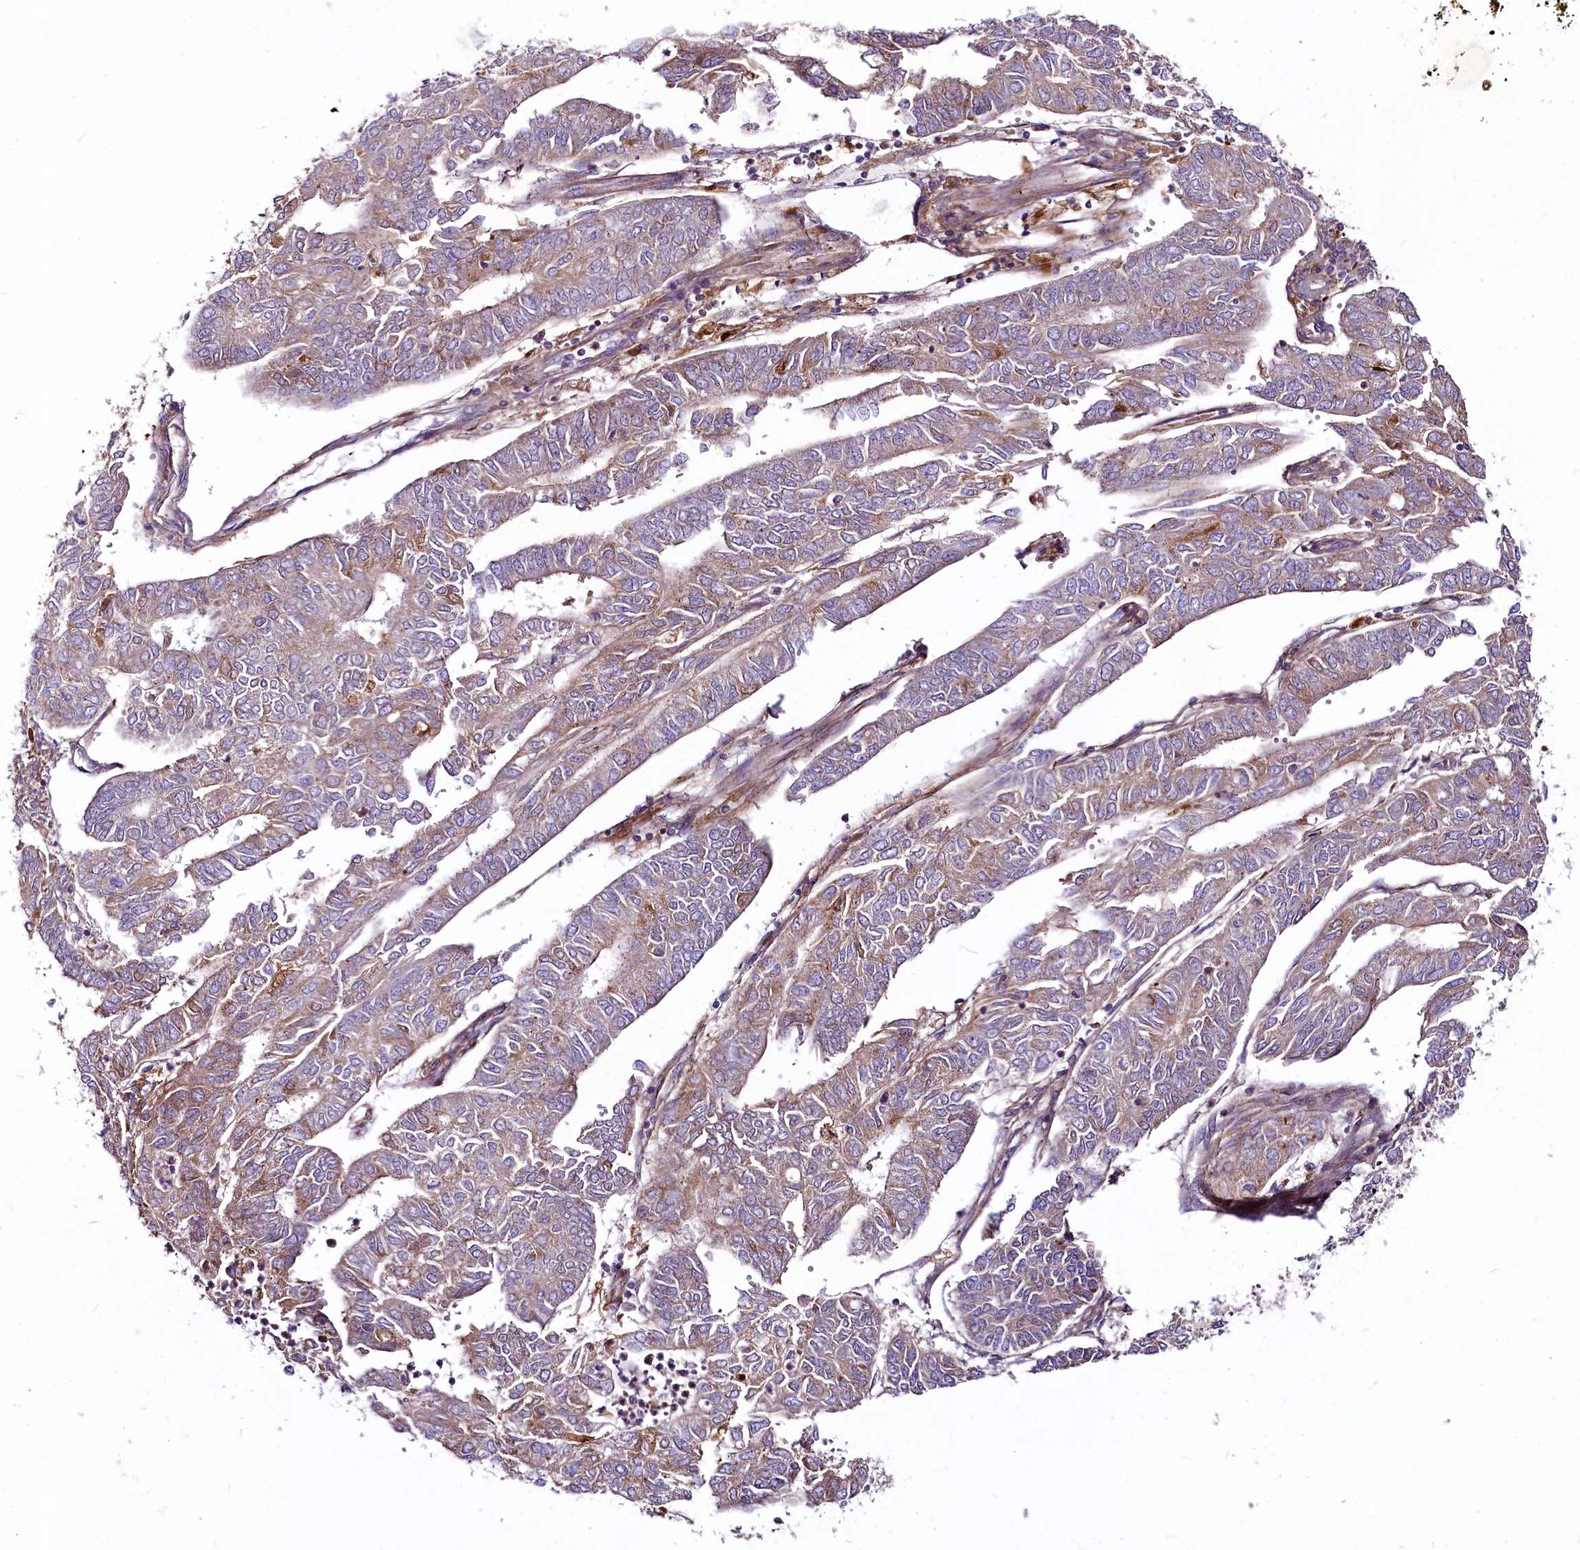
{"staining": {"intensity": "weak", "quantity": "25%-75%", "location": "cytoplasmic/membranous"}, "tissue": "endometrial cancer", "cell_type": "Tumor cells", "image_type": "cancer", "snomed": [{"axis": "morphology", "description": "Adenocarcinoma, NOS"}, {"axis": "topography", "description": "Endometrium"}], "caption": "There is low levels of weak cytoplasmic/membranous expression in tumor cells of endometrial cancer, as demonstrated by immunohistochemical staining (brown color).", "gene": "RSBN1", "patient": {"sex": "female", "age": 68}}